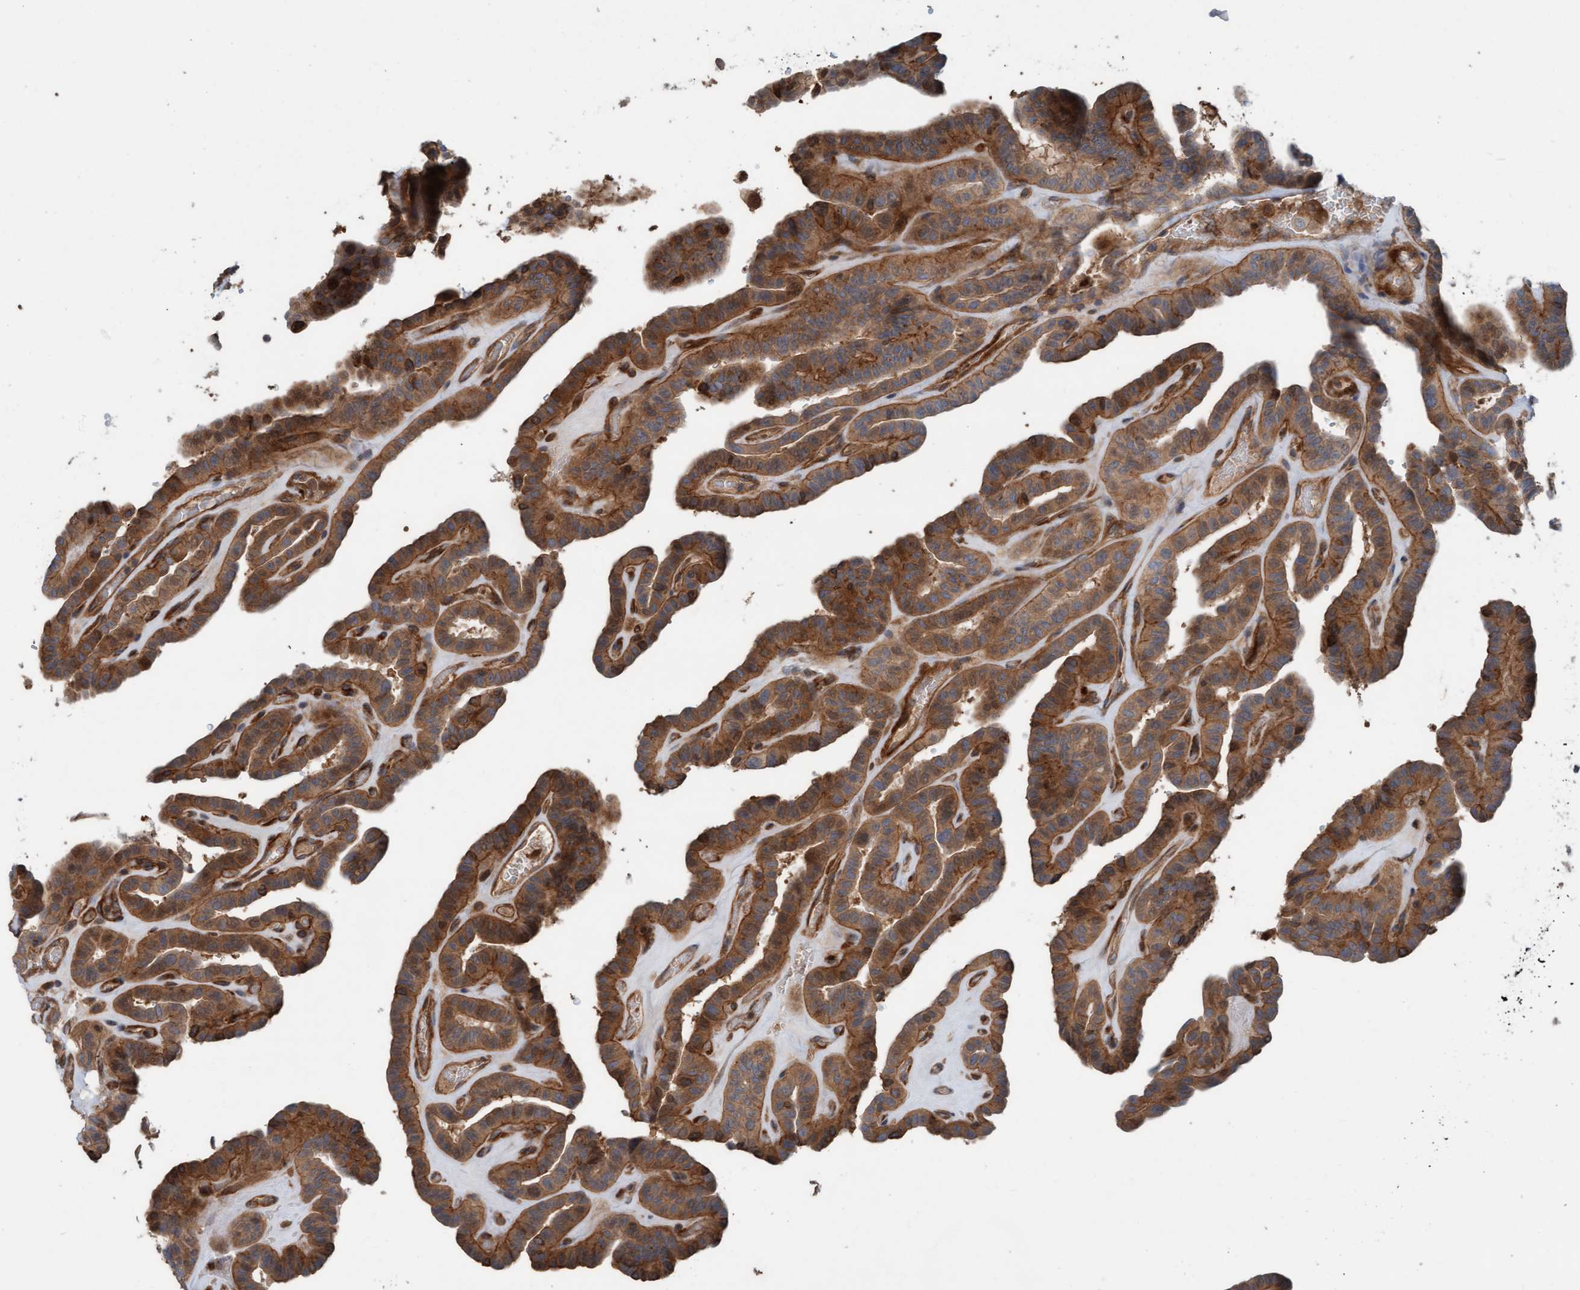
{"staining": {"intensity": "moderate", "quantity": ">75%", "location": "cytoplasmic/membranous"}, "tissue": "thyroid cancer", "cell_type": "Tumor cells", "image_type": "cancer", "snomed": [{"axis": "morphology", "description": "Papillary adenocarcinoma, NOS"}, {"axis": "topography", "description": "Thyroid gland"}], "caption": "Moderate cytoplasmic/membranous positivity for a protein is seen in about >75% of tumor cells of thyroid cancer (papillary adenocarcinoma) using IHC.", "gene": "ERAL1", "patient": {"sex": "male", "age": 77}}